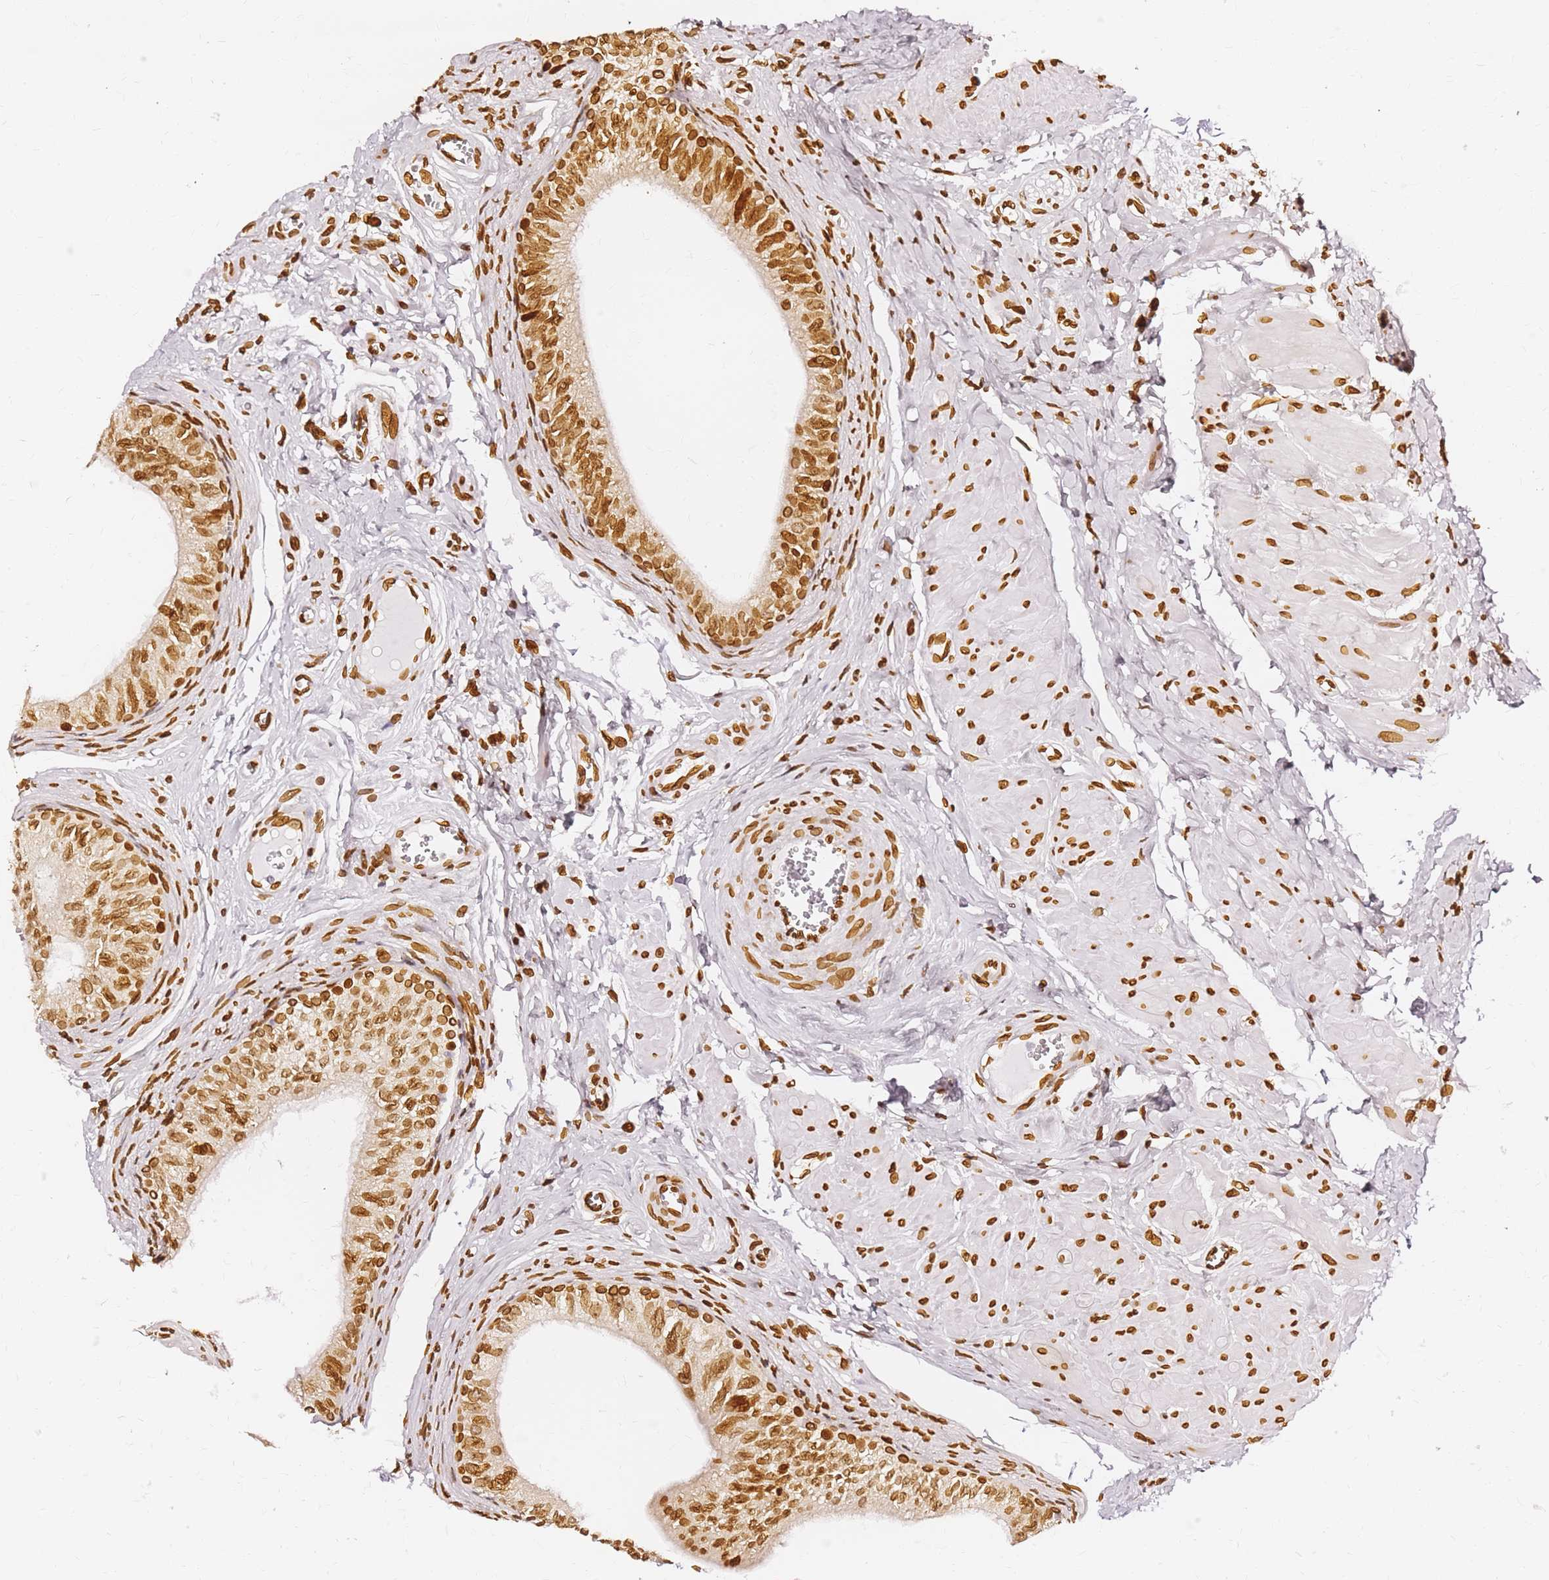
{"staining": {"intensity": "strong", "quantity": ">75%", "location": "cytoplasmic/membranous,nuclear"}, "tissue": "epididymis", "cell_type": "Glandular cells", "image_type": "normal", "snomed": [{"axis": "morphology", "description": "Normal tissue, NOS"}, {"axis": "topography", "description": "Epididymis"}], "caption": "Immunohistochemistry (IHC) staining of unremarkable epididymis, which exhibits high levels of strong cytoplasmic/membranous,nuclear staining in approximately >75% of glandular cells indicating strong cytoplasmic/membranous,nuclear protein positivity. The staining was performed using DAB (3,3'-diaminobenzidine) (brown) for protein detection and nuclei were counterstained in hematoxylin (blue).", "gene": "C6orf141", "patient": {"sex": "male", "age": 42}}